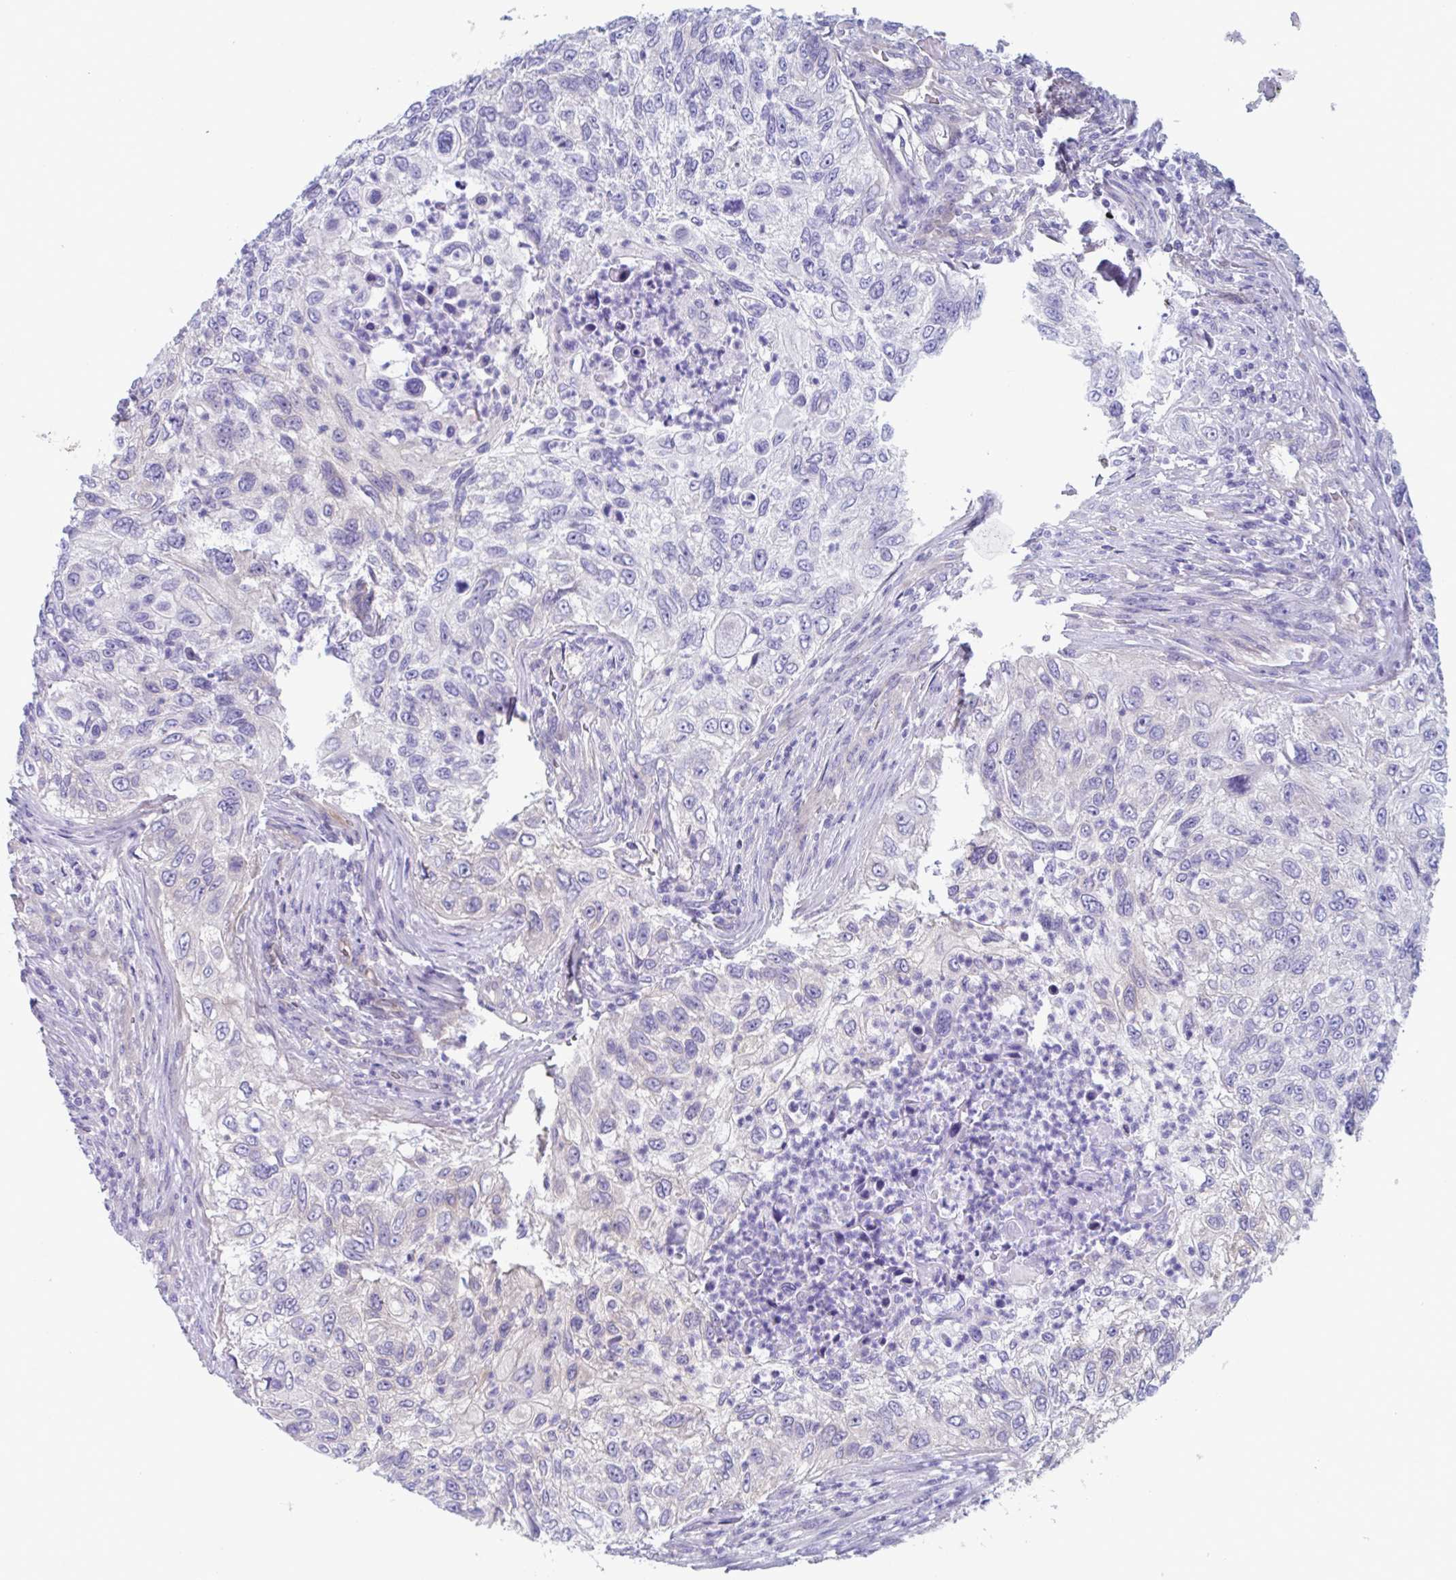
{"staining": {"intensity": "negative", "quantity": "none", "location": "none"}, "tissue": "urothelial cancer", "cell_type": "Tumor cells", "image_type": "cancer", "snomed": [{"axis": "morphology", "description": "Urothelial carcinoma, High grade"}, {"axis": "topography", "description": "Urinary bladder"}], "caption": "This is an immunohistochemistry (IHC) photomicrograph of urothelial cancer. There is no positivity in tumor cells.", "gene": "LPIN3", "patient": {"sex": "female", "age": 60}}